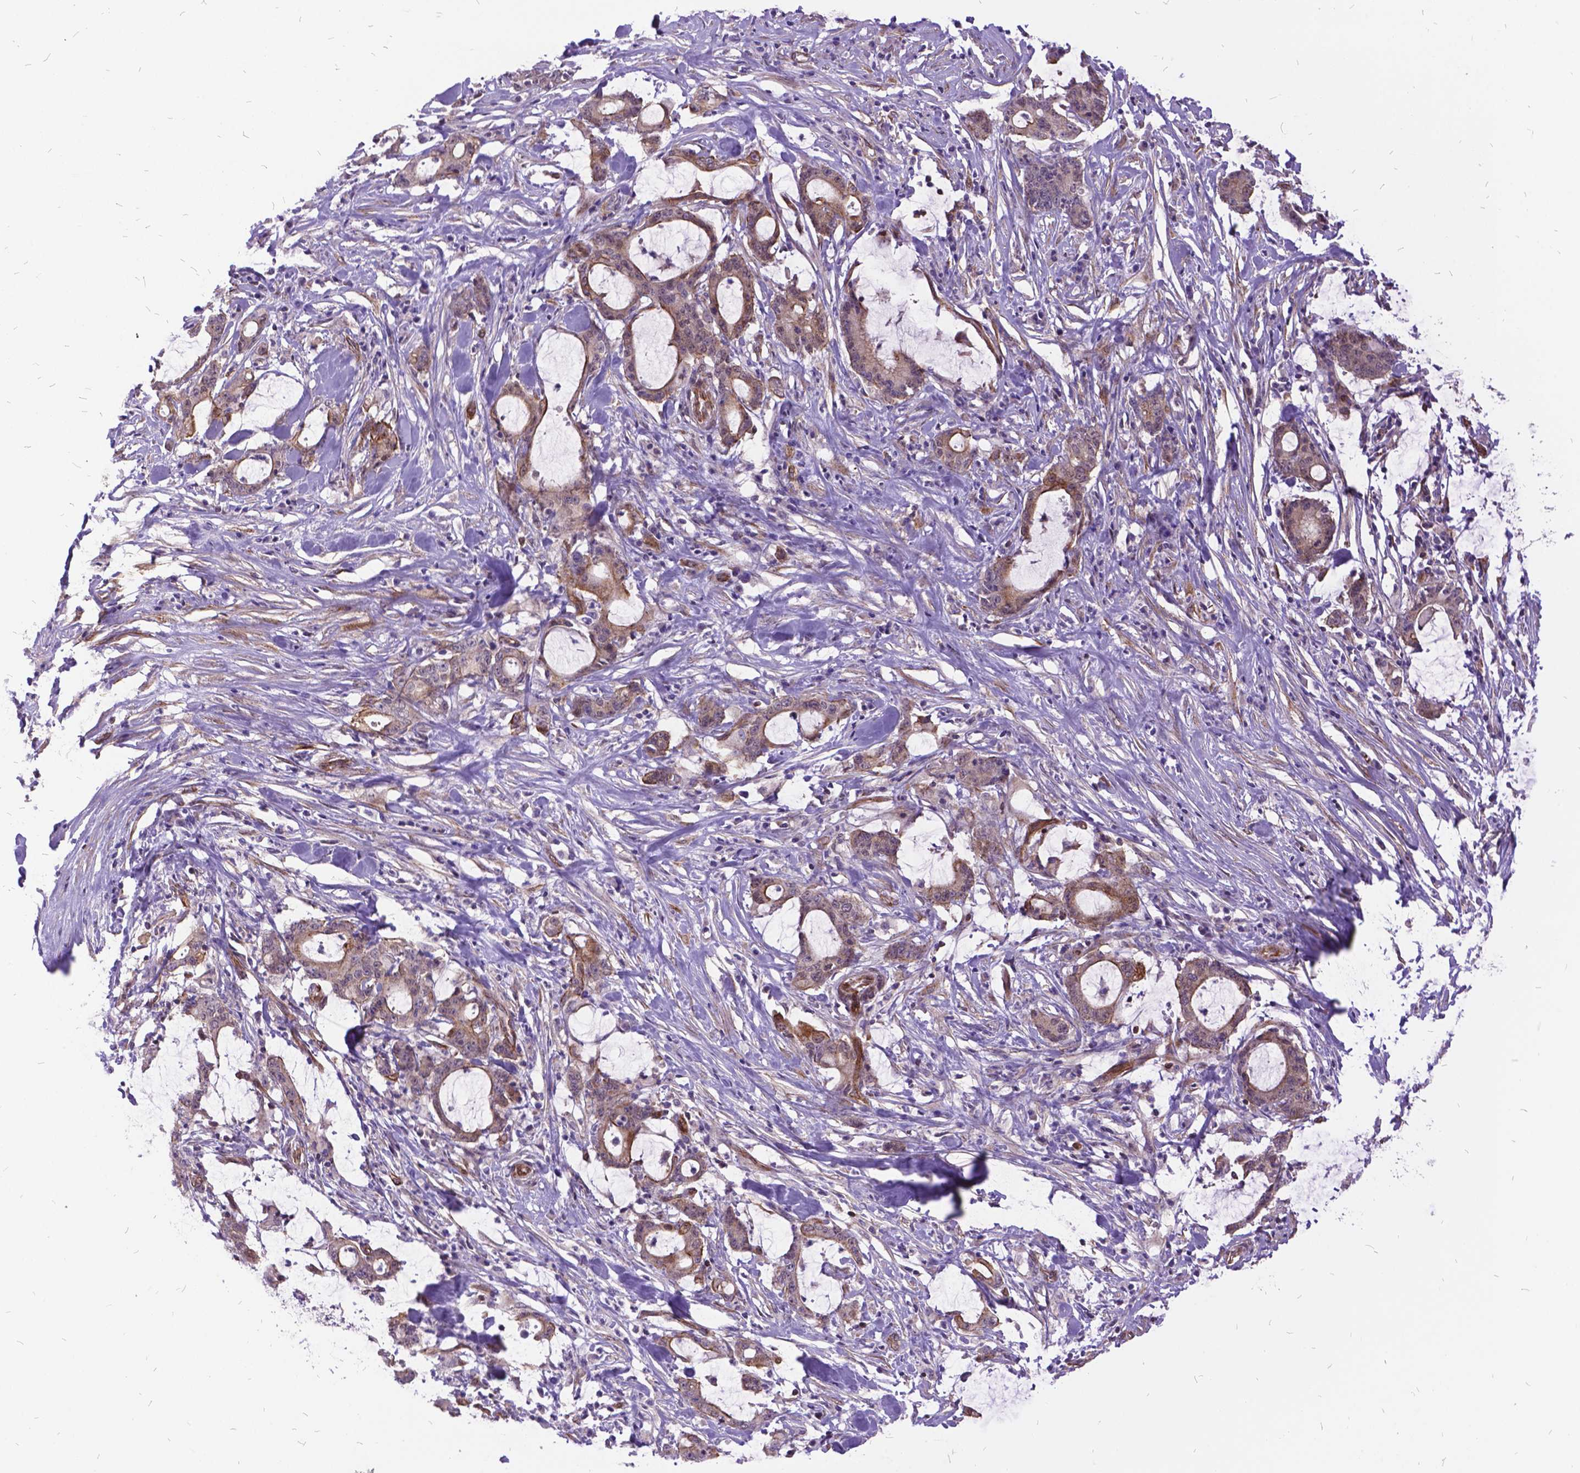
{"staining": {"intensity": "moderate", "quantity": "25%-75%", "location": "cytoplasmic/membranous"}, "tissue": "stomach cancer", "cell_type": "Tumor cells", "image_type": "cancer", "snomed": [{"axis": "morphology", "description": "Adenocarcinoma, NOS"}, {"axis": "topography", "description": "Stomach, upper"}], "caption": "IHC image of human adenocarcinoma (stomach) stained for a protein (brown), which exhibits medium levels of moderate cytoplasmic/membranous staining in about 25%-75% of tumor cells.", "gene": "GRB7", "patient": {"sex": "male", "age": 68}}